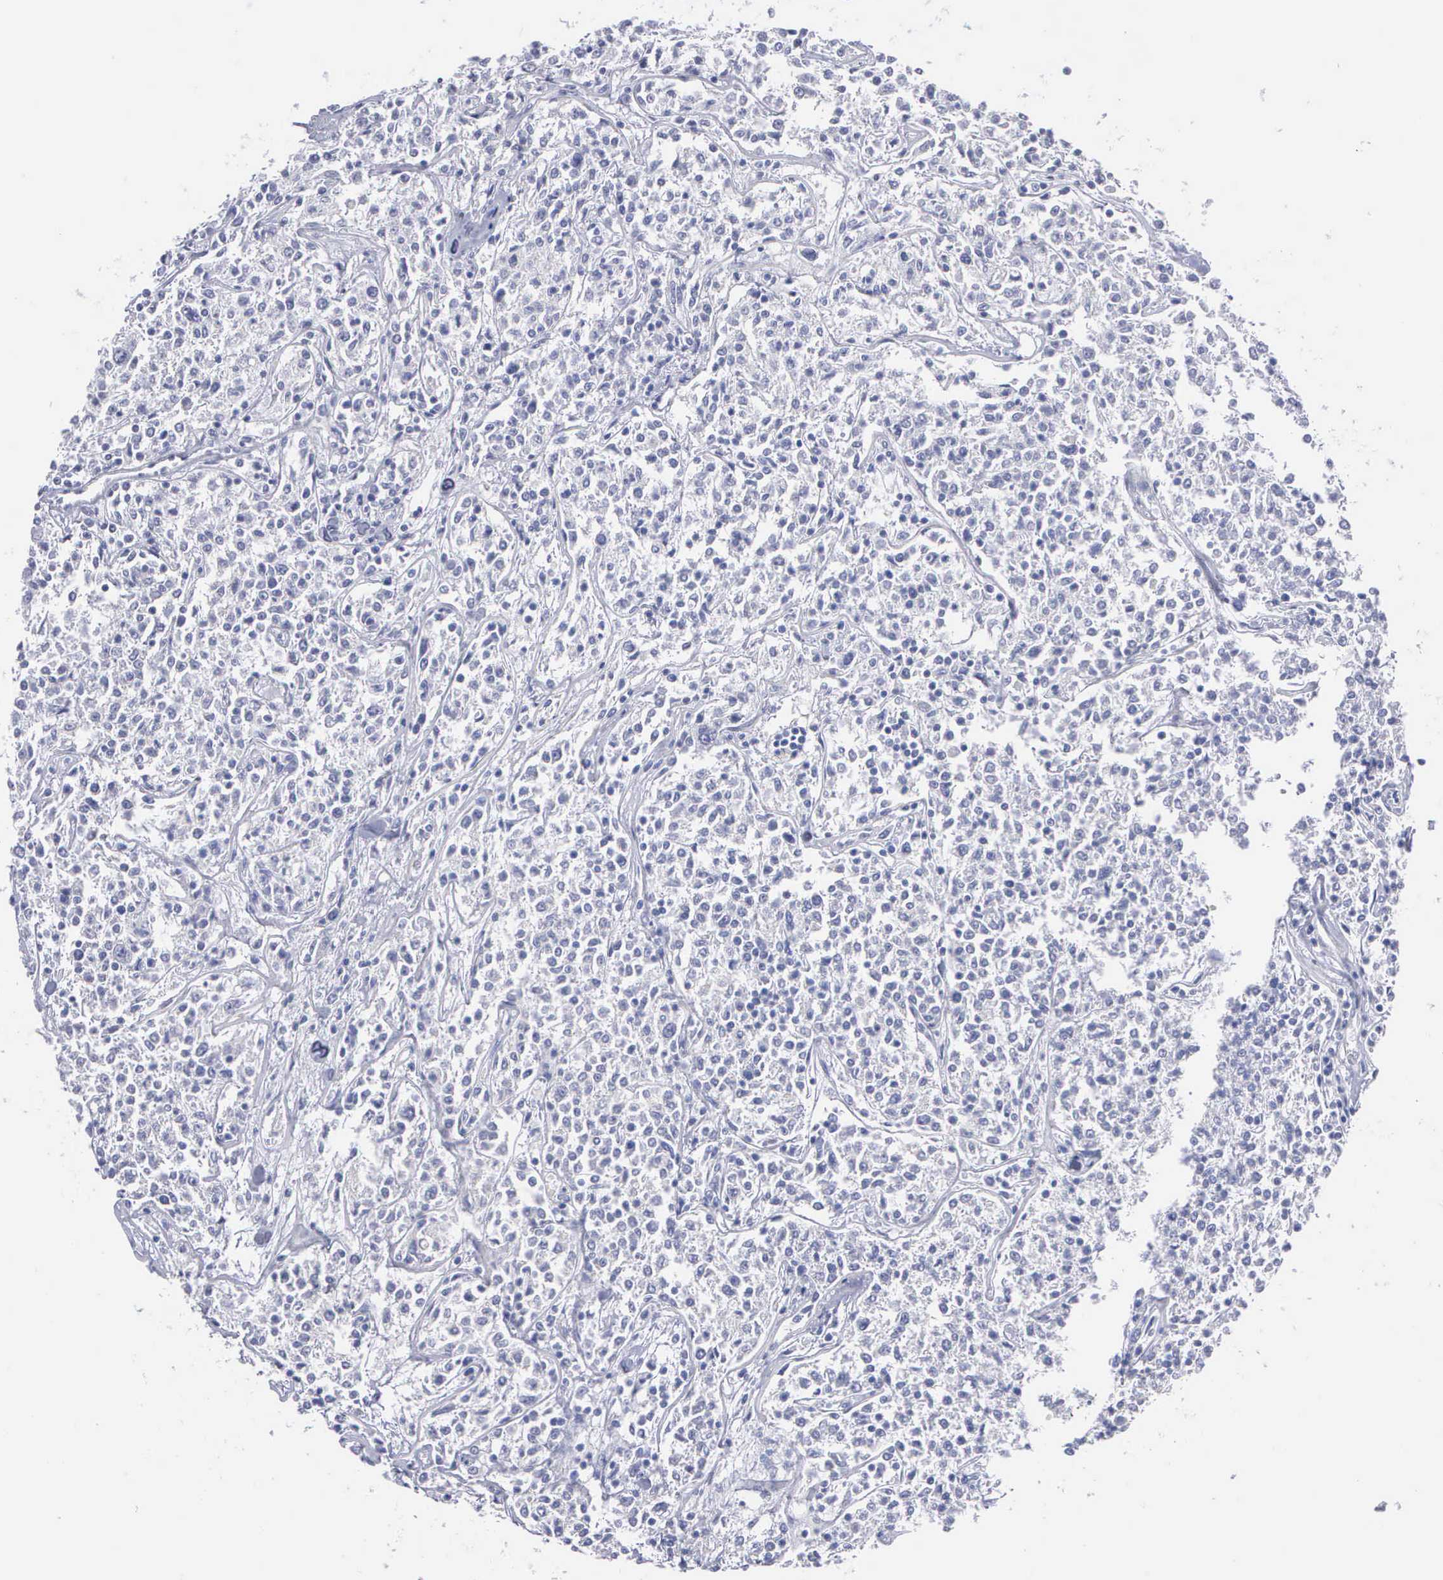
{"staining": {"intensity": "negative", "quantity": "none", "location": "none"}, "tissue": "lymphoma", "cell_type": "Tumor cells", "image_type": "cancer", "snomed": [{"axis": "morphology", "description": "Malignant lymphoma, non-Hodgkin's type, Low grade"}, {"axis": "topography", "description": "Small intestine"}], "caption": "Human low-grade malignant lymphoma, non-Hodgkin's type stained for a protein using immunohistochemistry exhibits no positivity in tumor cells.", "gene": "APOOL", "patient": {"sex": "female", "age": 59}}